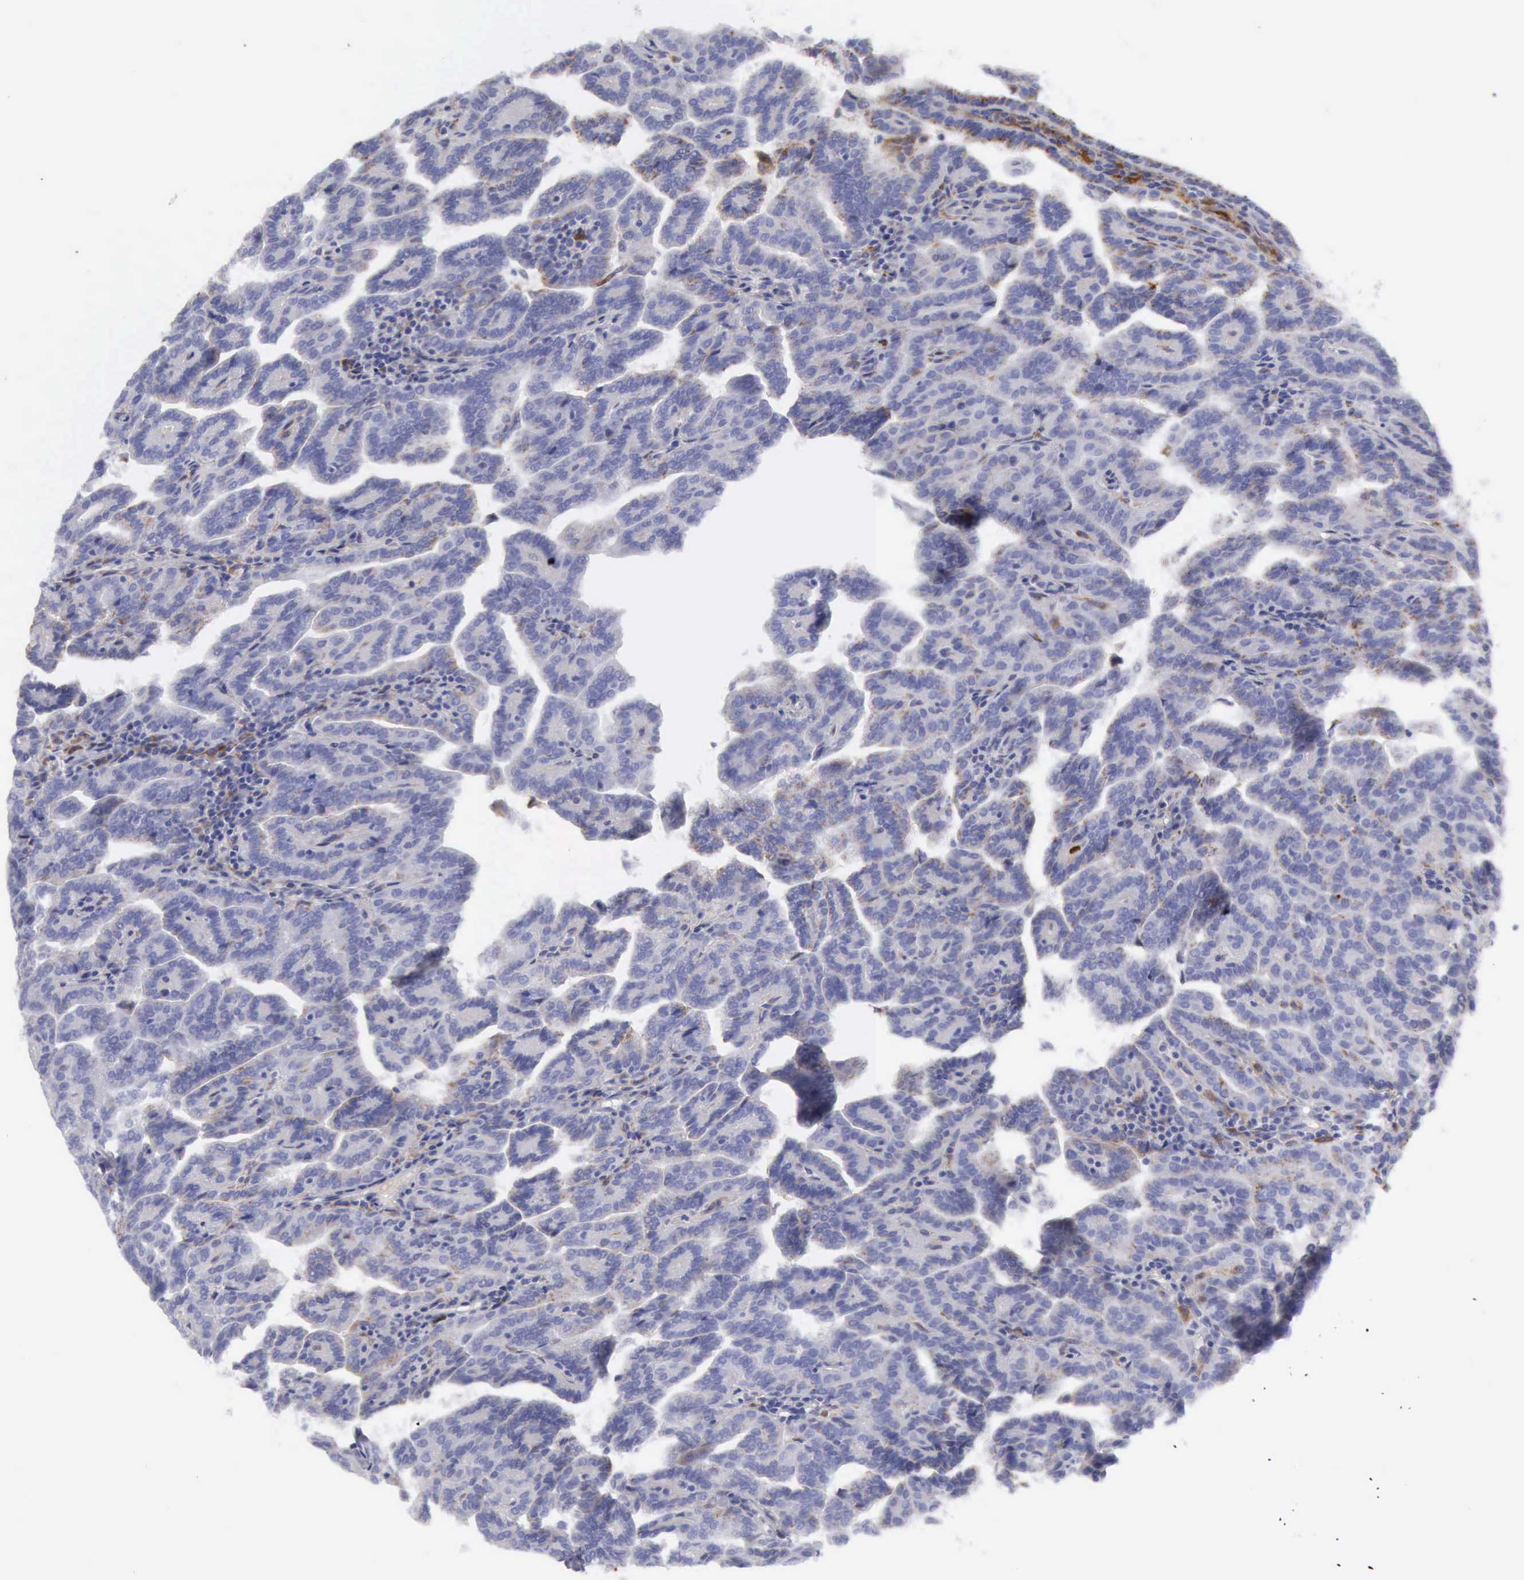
{"staining": {"intensity": "weak", "quantity": "25%-75%", "location": "cytoplasmic/membranous"}, "tissue": "renal cancer", "cell_type": "Tumor cells", "image_type": "cancer", "snomed": [{"axis": "morphology", "description": "Adenocarcinoma, NOS"}, {"axis": "topography", "description": "Kidney"}], "caption": "Protein expression by IHC demonstrates weak cytoplasmic/membranous staining in approximately 25%-75% of tumor cells in adenocarcinoma (renal).", "gene": "CTSS", "patient": {"sex": "male", "age": 61}}